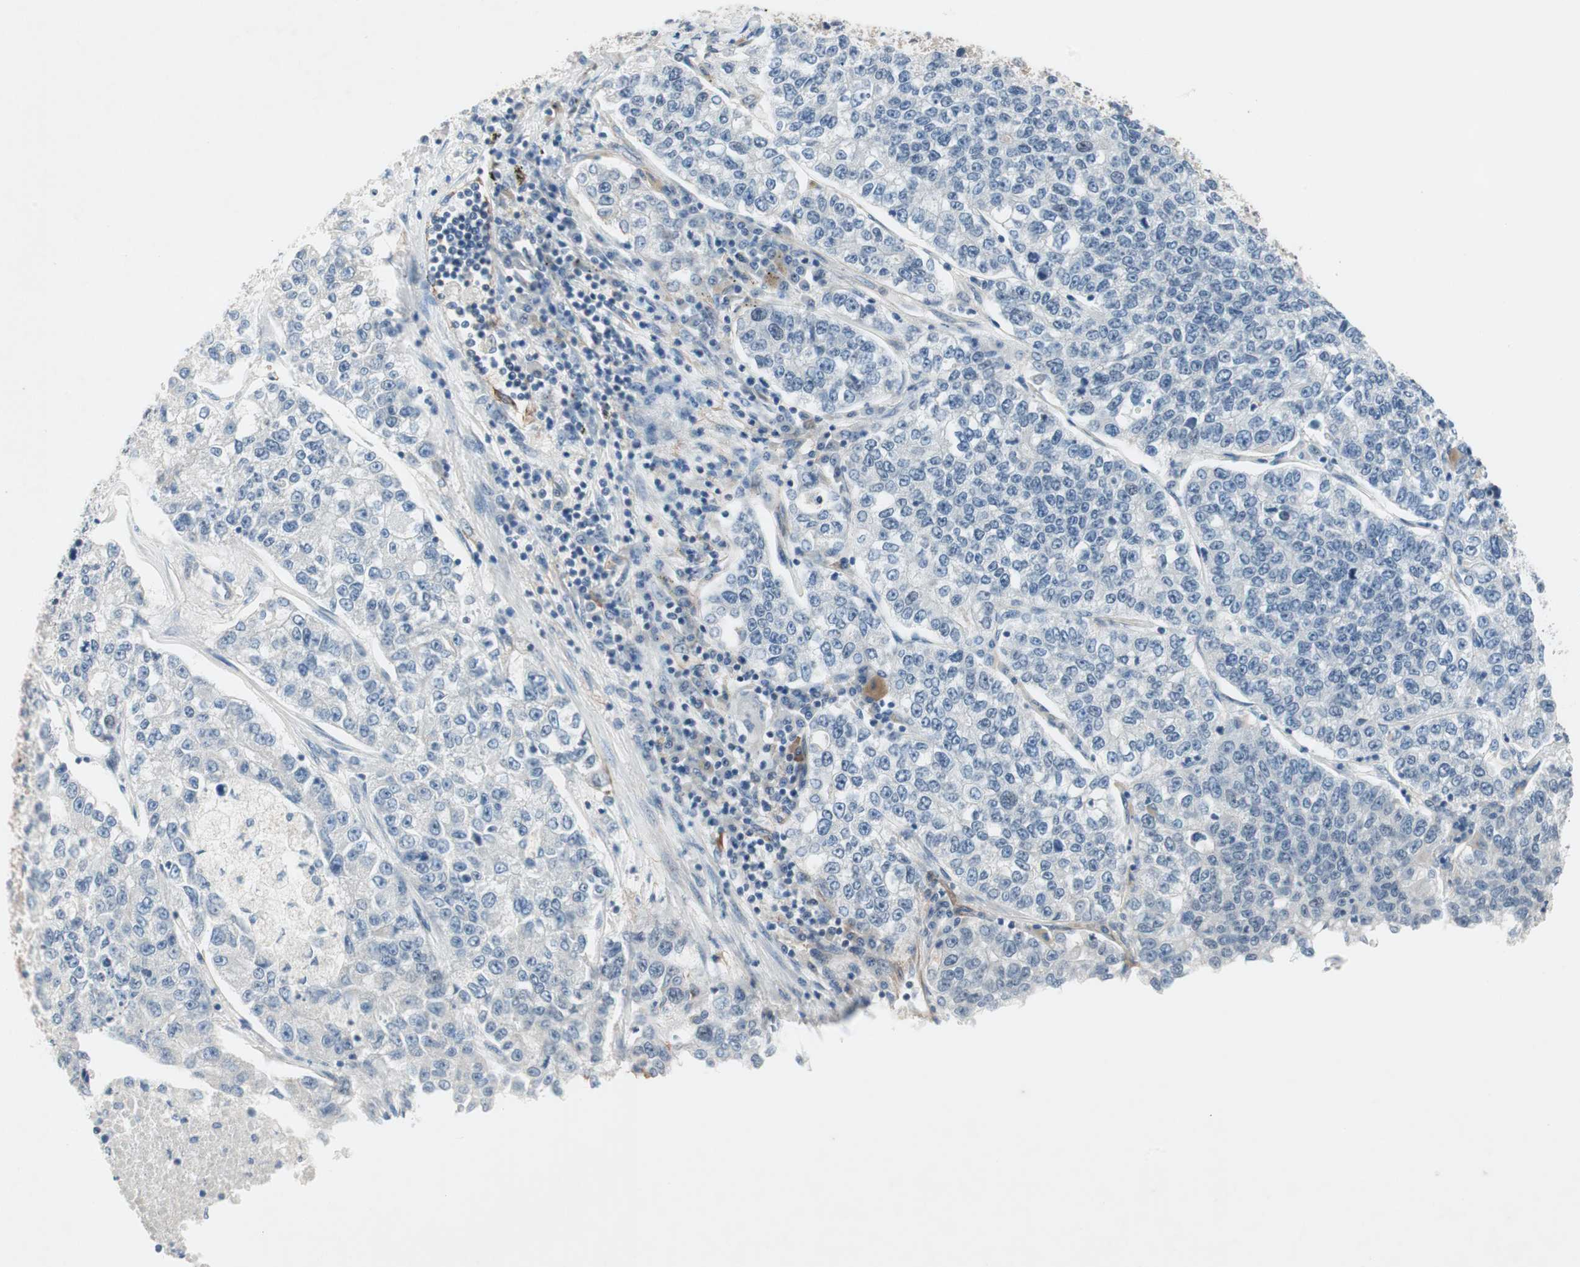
{"staining": {"intensity": "negative", "quantity": "none", "location": "none"}, "tissue": "lung cancer", "cell_type": "Tumor cells", "image_type": "cancer", "snomed": [{"axis": "morphology", "description": "Adenocarcinoma, NOS"}, {"axis": "topography", "description": "Lung"}], "caption": "Adenocarcinoma (lung) was stained to show a protein in brown. There is no significant positivity in tumor cells.", "gene": "ITGB4", "patient": {"sex": "male", "age": 49}}